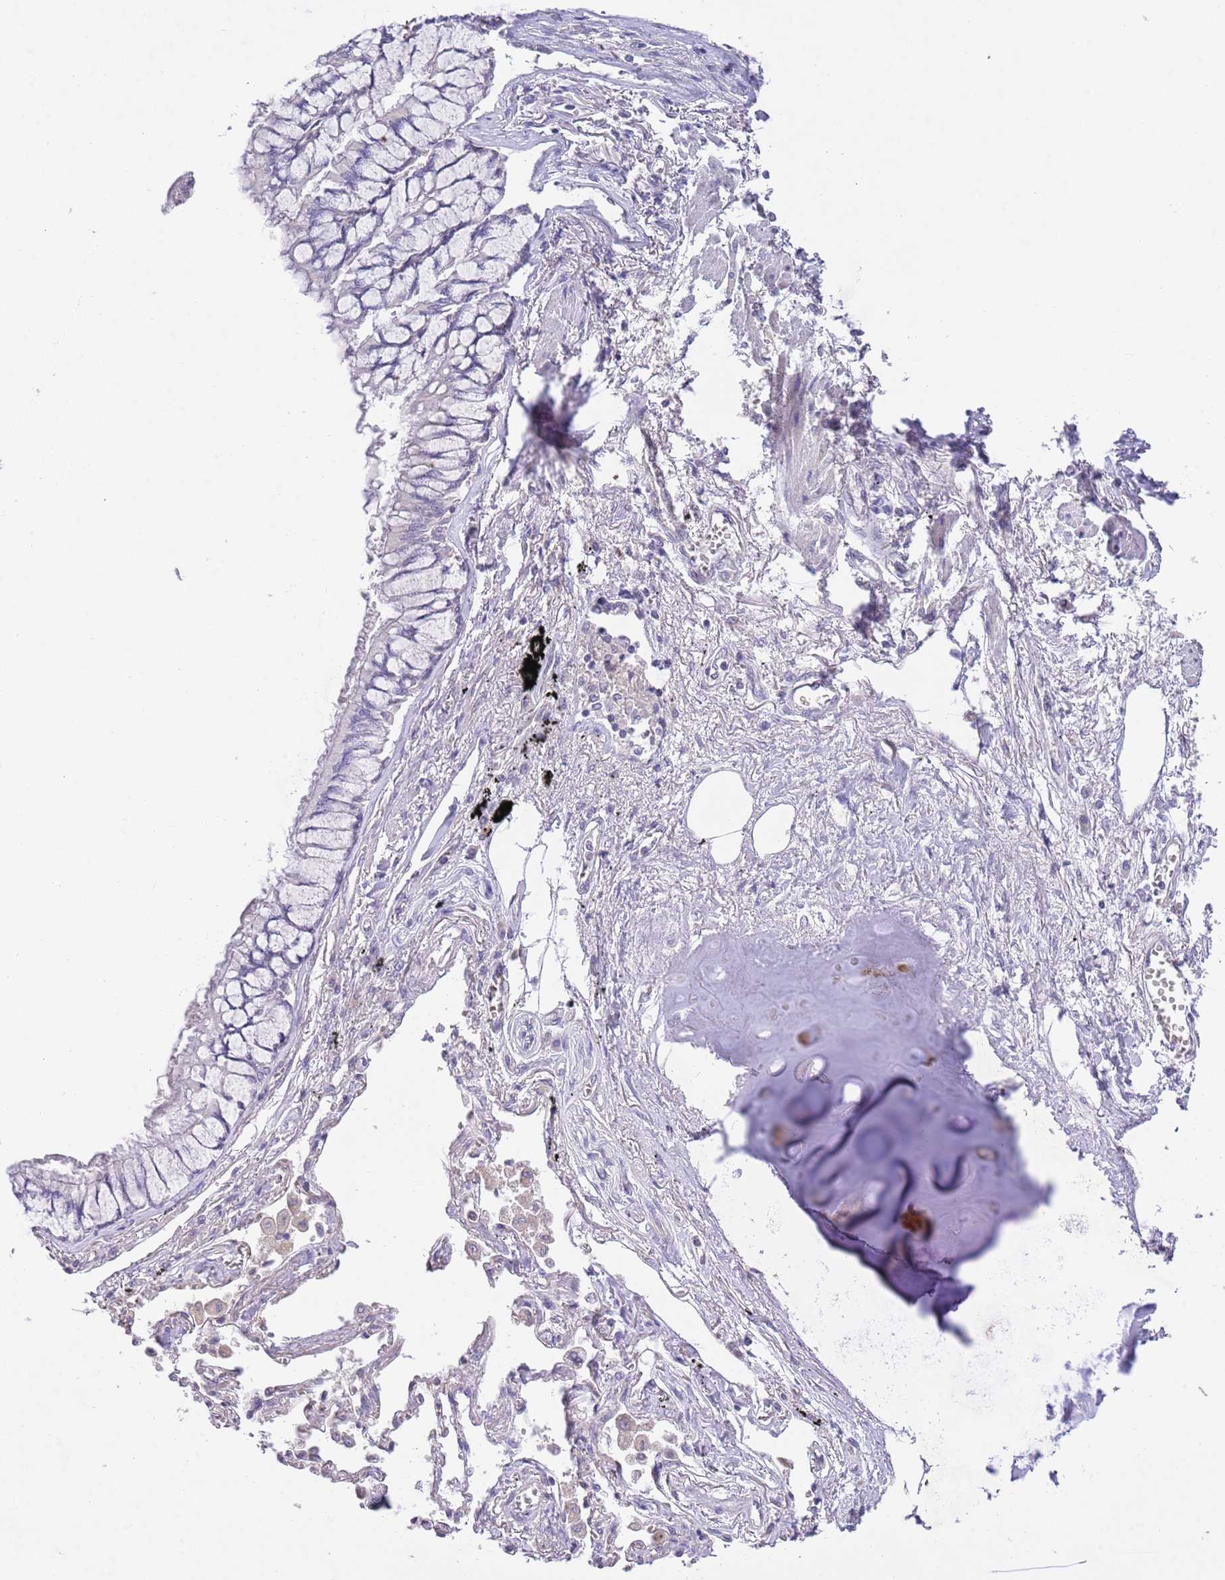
{"staining": {"intensity": "negative", "quantity": "none", "location": "none"}, "tissue": "lung cancer", "cell_type": "Tumor cells", "image_type": "cancer", "snomed": [{"axis": "morphology", "description": "Adenocarcinoma, NOS"}, {"axis": "topography", "description": "Lung"}], "caption": "Immunohistochemical staining of lung cancer (adenocarcinoma) displays no significant positivity in tumor cells.", "gene": "ZNF658", "patient": {"sex": "male", "age": 67}}